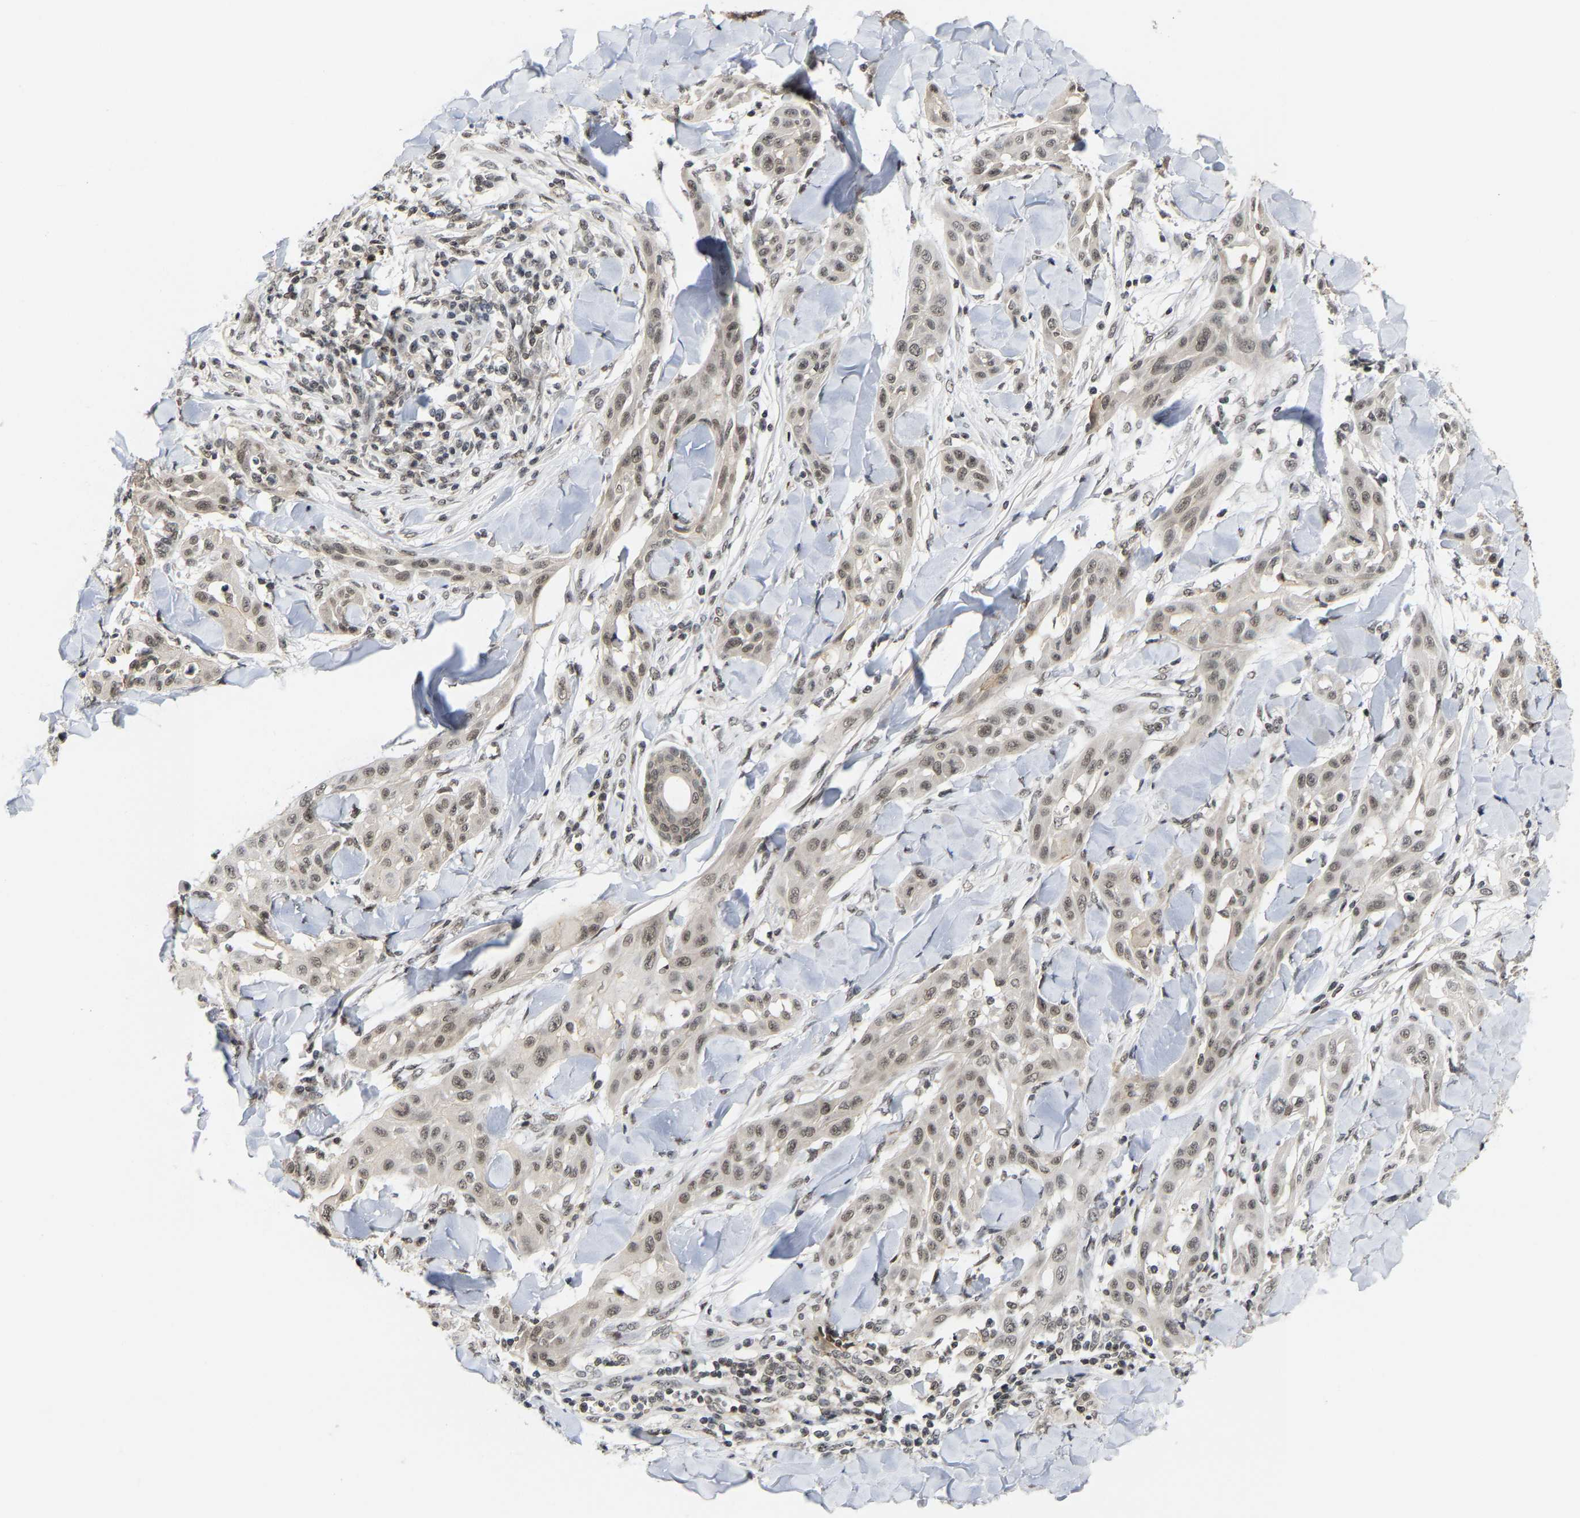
{"staining": {"intensity": "weak", "quantity": ">75%", "location": "nuclear"}, "tissue": "skin cancer", "cell_type": "Tumor cells", "image_type": "cancer", "snomed": [{"axis": "morphology", "description": "Squamous cell carcinoma, NOS"}, {"axis": "topography", "description": "Skin"}], "caption": "A brown stain highlights weak nuclear staining of a protein in squamous cell carcinoma (skin) tumor cells. The protein is shown in brown color, while the nuclei are stained blue.", "gene": "ANKRD6", "patient": {"sex": "male", "age": 24}}